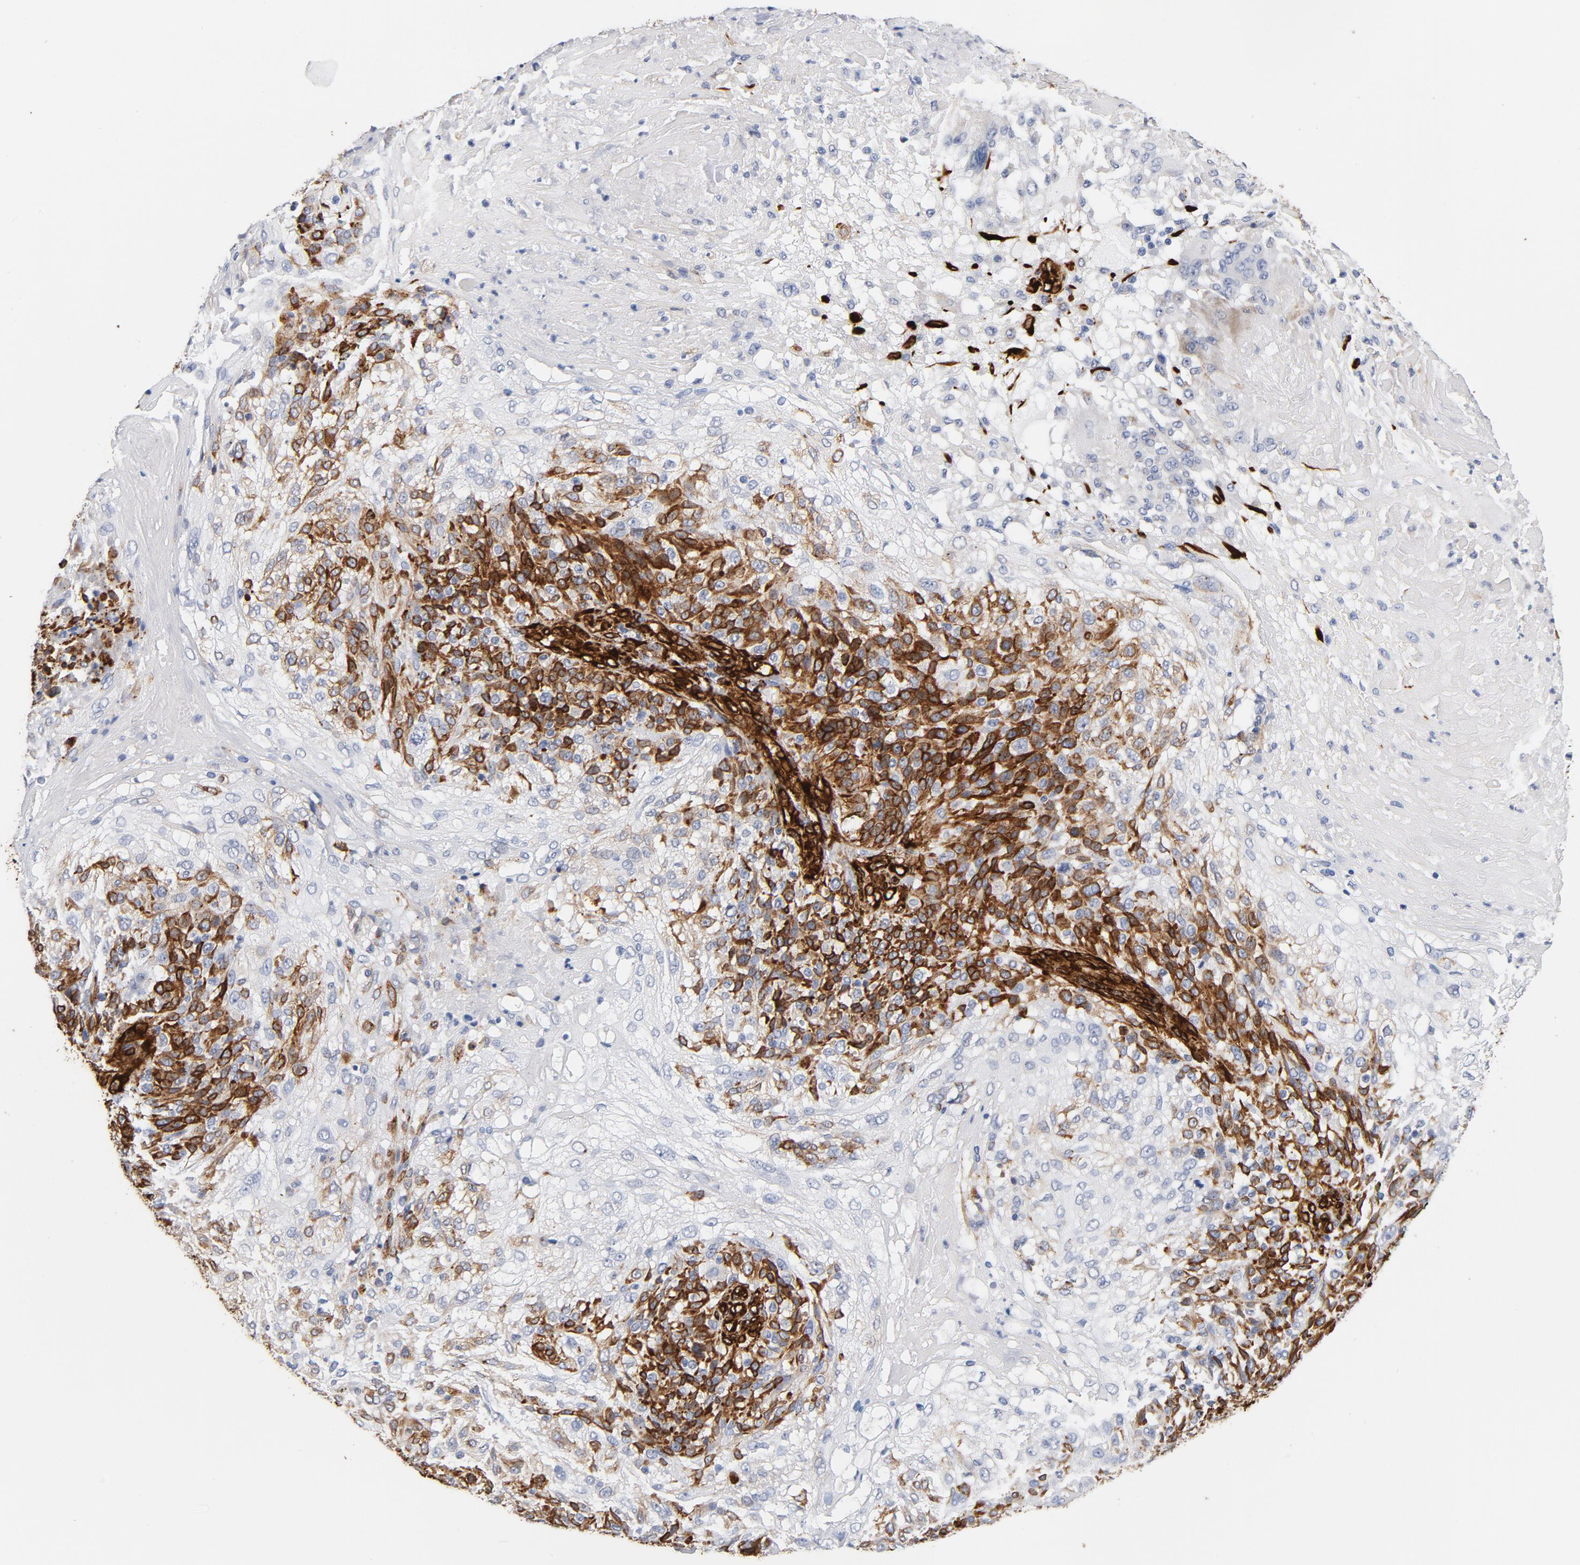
{"staining": {"intensity": "strong", "quantity": ">75%", "location": "cytoplasmic/membranous"}, "tissue": "skin cancer", "cell_type": "Tumor cells", "image_type": "cancer", "snomed": [{"axis": "morphology", "description": "Normal tissue, NOS"}, {"axis": "morphology", "description": "Squamous cell carcinoma, NOS"}, {"axis": "topography", "description": "Skin"}], "caption": "Brown immunohistochemical staining in human skin cancer (squamous cell carcinoma) reveals strong cytoplasmic/membranous expression in approximately >75% of tumor cells.", "gene": "SERPINH1", "patient": {"sex": "female", "age": 83}}